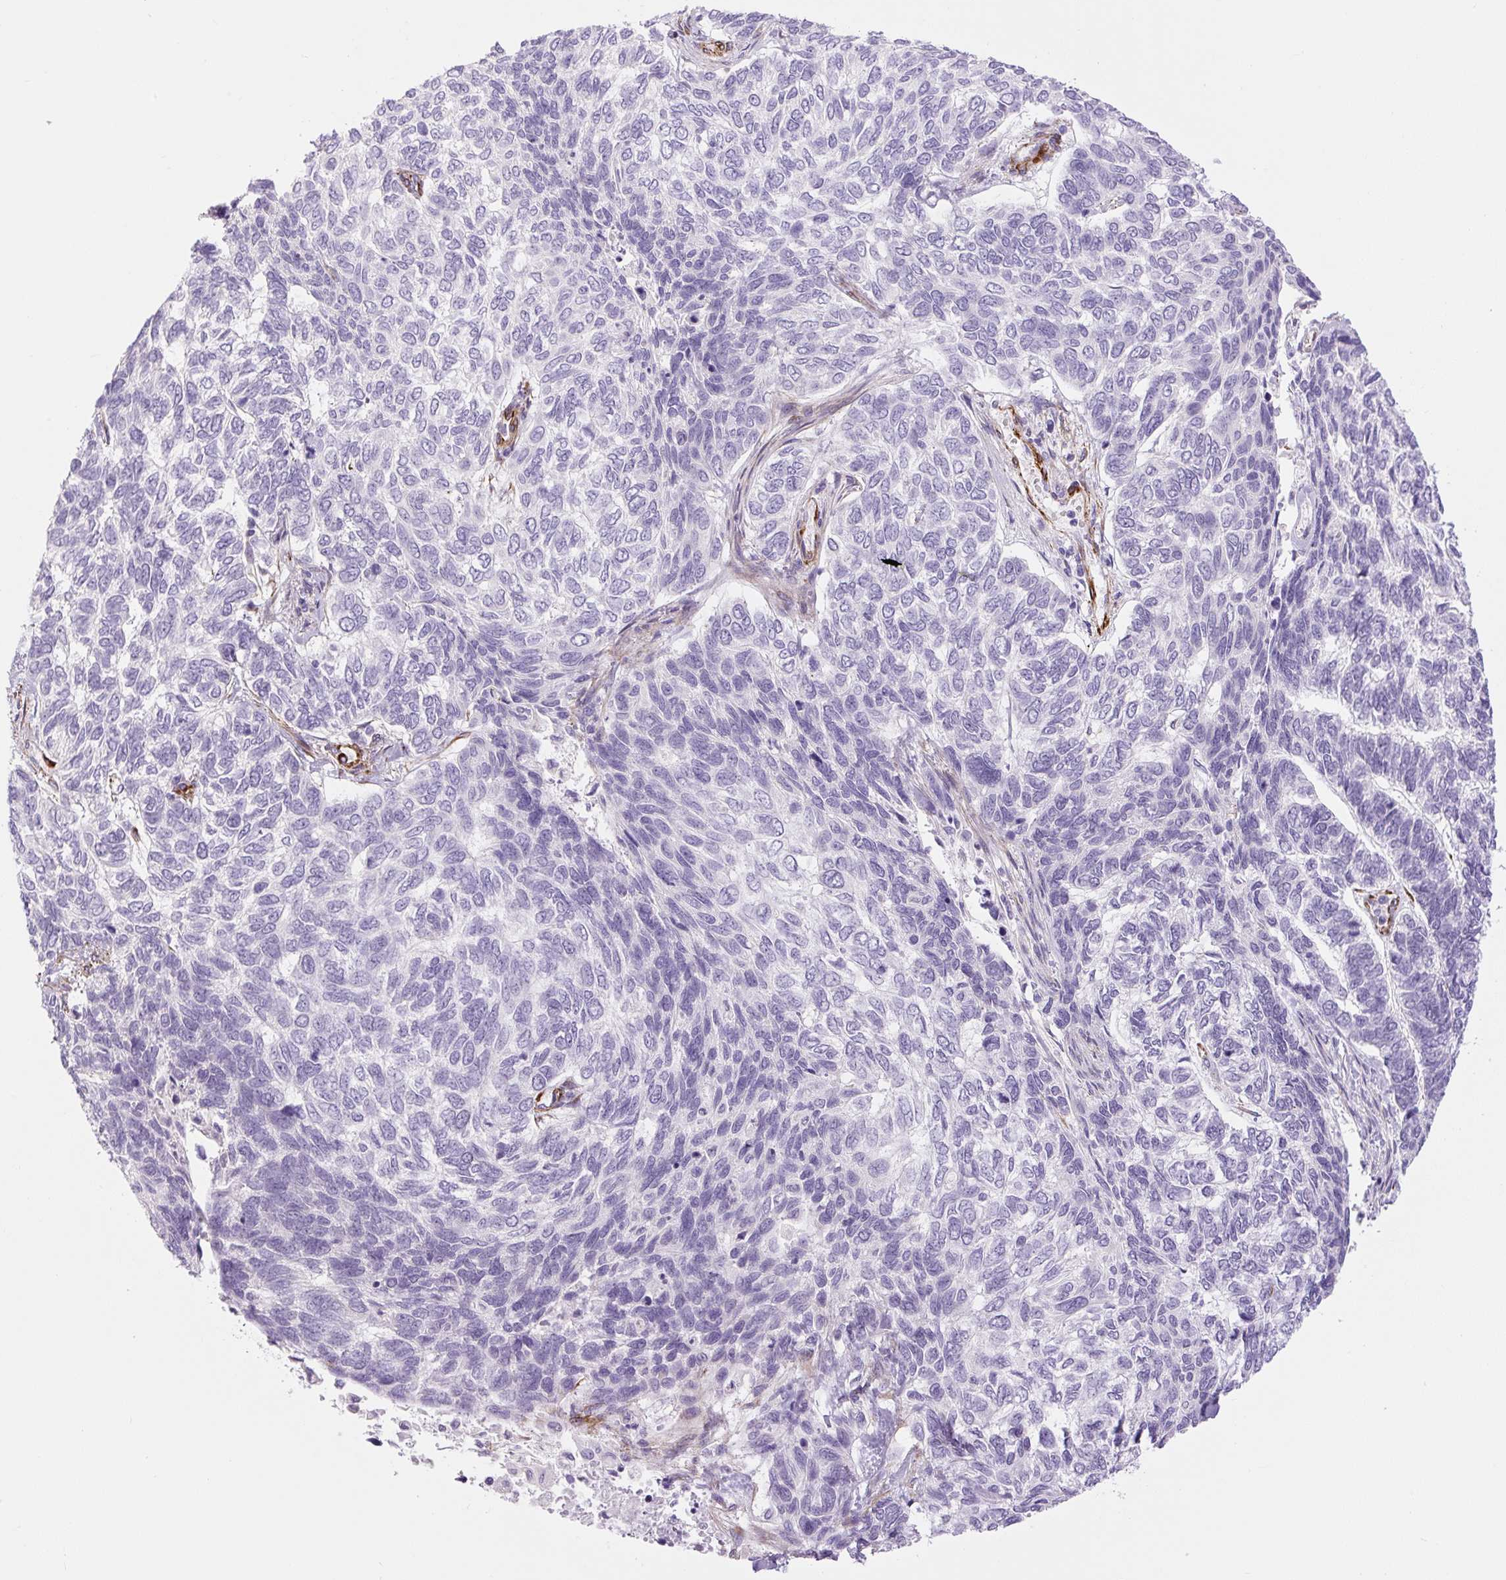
{"staining": {"intensity": "negative", "quantity": "none", "location": "none"}, "tissue": "skin cancer", "cell_type": "Tumor cells", "image_type": "cancer", "snomed": [{"axis": "morphology", "description": "Basal cell carcinoma"}, {"axis": "topography", "description": "Skin"}], "caption": "The immunohistochemistry (IHC) histopathology image has no significant expression in tumor cells of basal cell carcinoma (skin) tissue.", "gene": "NES", "patient": {"sex": "female", "age": 65}}